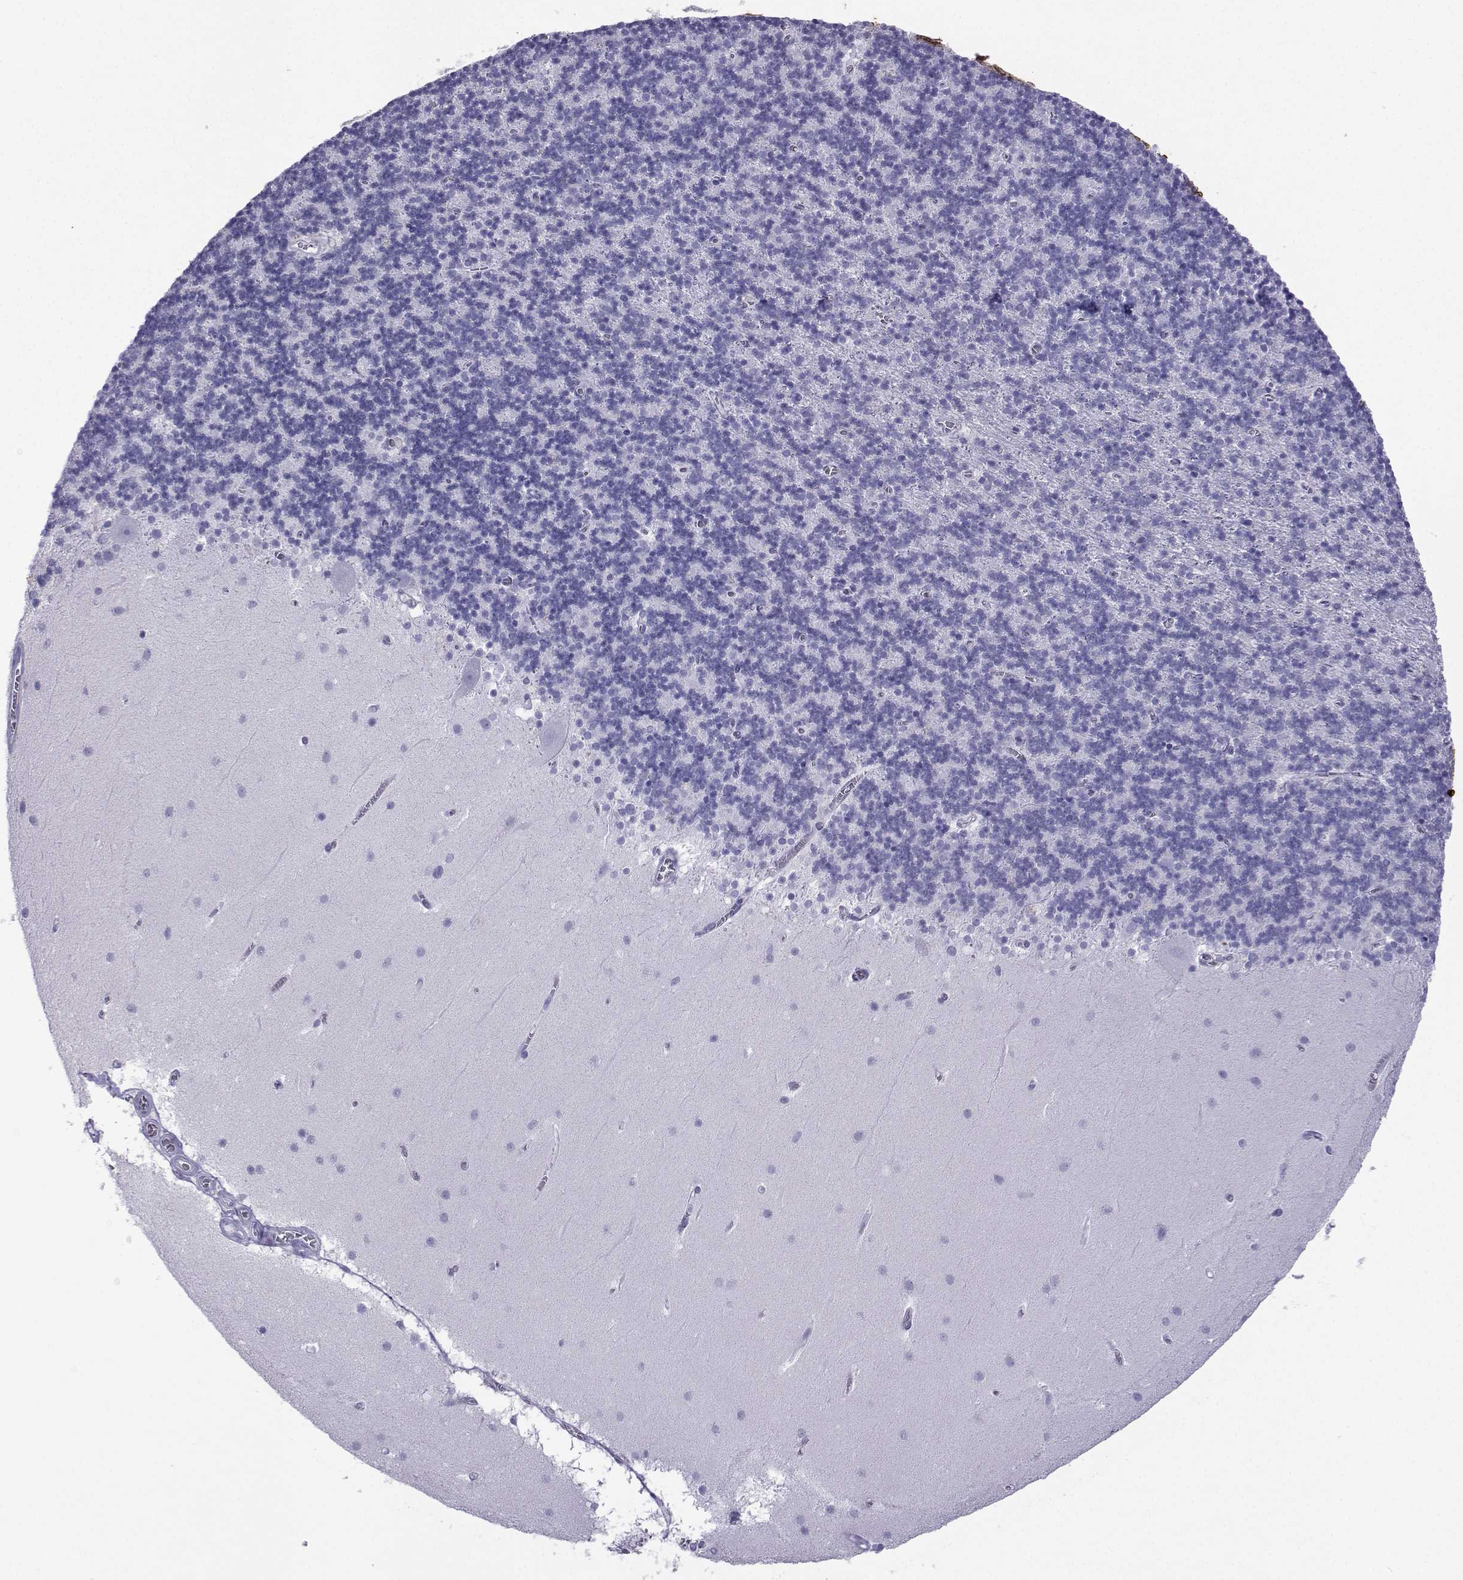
{"staining": {"intensity": "negative", "quantity": "none", "location": "none"}, "tissue": "cerebellum", "cell_type": "Cells in granular layer", "image_type": "normal", "snomed": [{"axis": "morphology", "description": "Normal tissue, NOS"}, {"axis": "topography", "description": "Cerebellum"}], "caption": "Cells in granular layer show no significant protein staining in normal cerebellum.", "gene": "LORICRIN", "patient": {"sex": "male", "age": 70}}